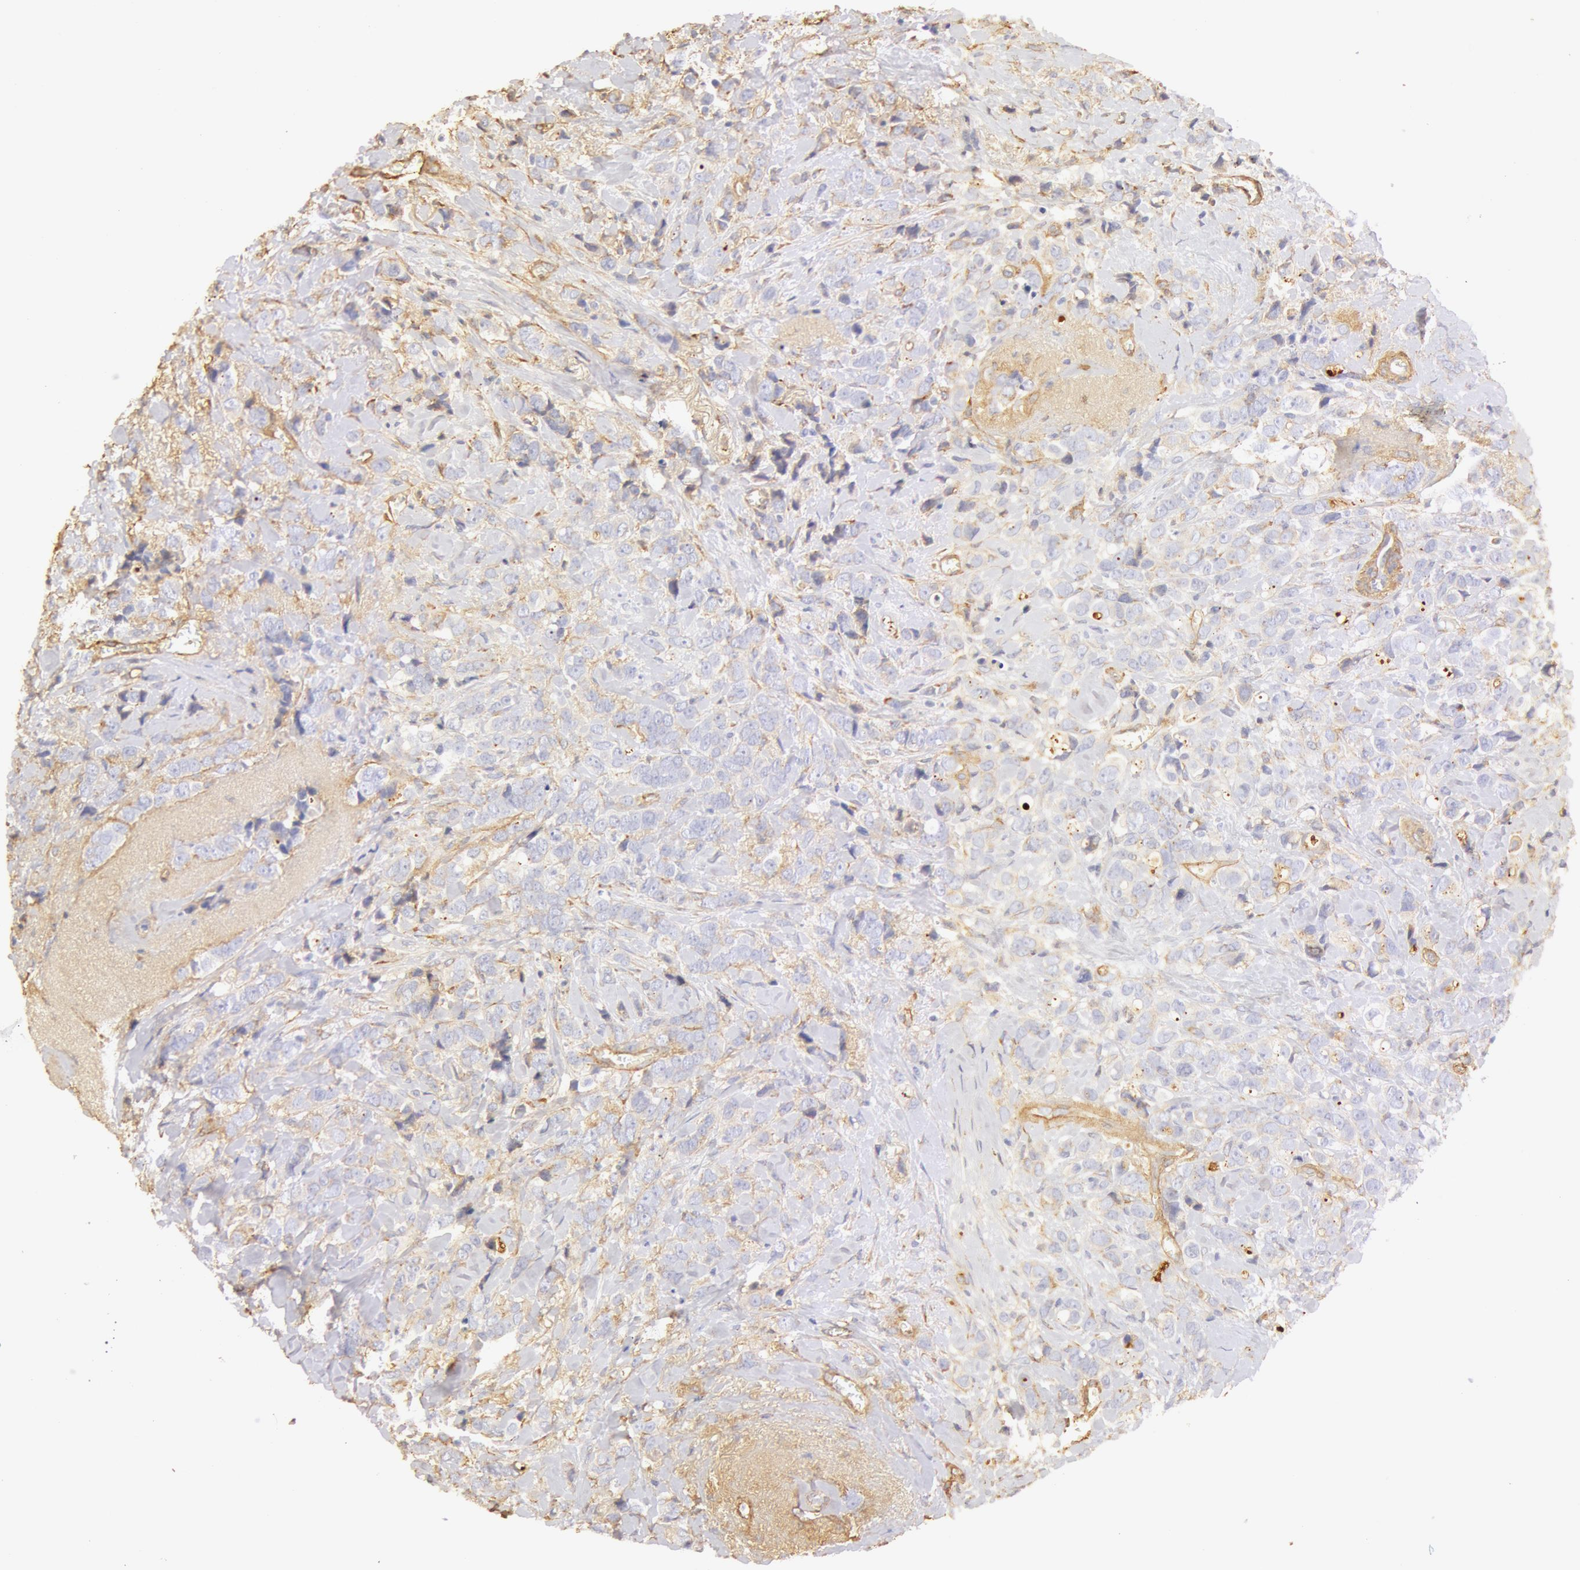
{"staining": {"intensity": "weak", "quantity": "<25%", "location": "cytoplasmic/membranous"}, "tissue": "breast cancer", "cell_type": "Tumor cells", "image_type": "cancer", "snomed": [{"axis": "morphology", "description": "Lobular carcinoma"}, {"axis": "topography", "description": "Breast"}], "caption": "Tumor cells show no significant expression in lobular carcinoma (breast).", "gene": "COL4A1", "patient": {"sex": "female", "age": 57}}